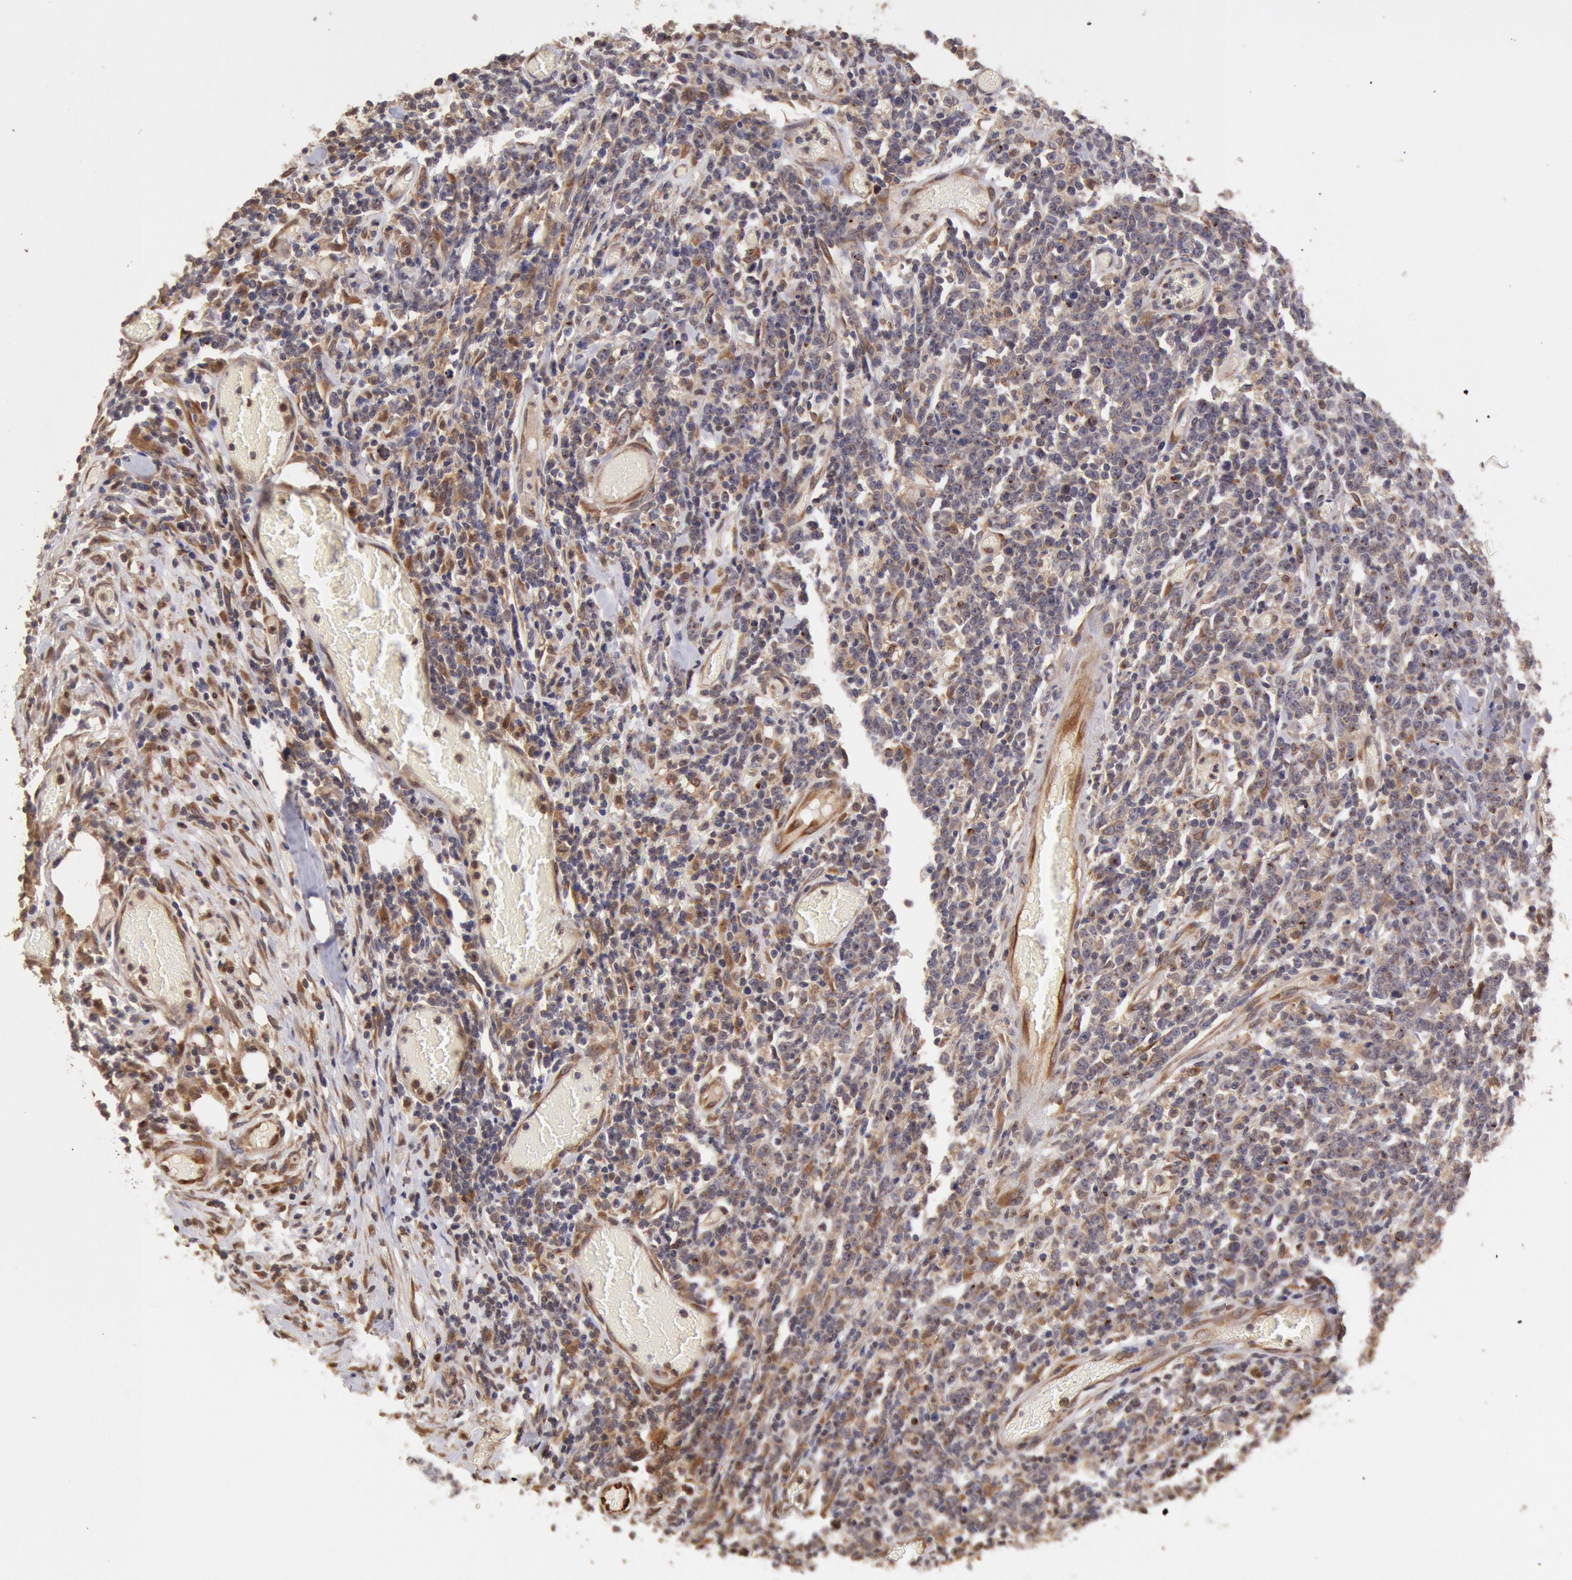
{"staining": {"intensity": "moderate", "quantity": ">75%", "location": "cytoplasmic/membranous,nuclear"}, "tissue": "lymphoma", "cell_type": "Tumor cells", "image_type": "cancer", "snomed": [{"axis": "morphology", "description": "Malignant lymphoma, non-Hodgkin's type, High grade"}, {"axis": "topography", "description": "Colon"}], "caption": "Immunohistochemical staining of human lymphoma exhibits medium levels of moderate cytoplasmic/membranous and nuclear protein expression in approximately >75% of tumor cells.", "gene": "COMT", "patient": {"sex": "male", "age": 82}}